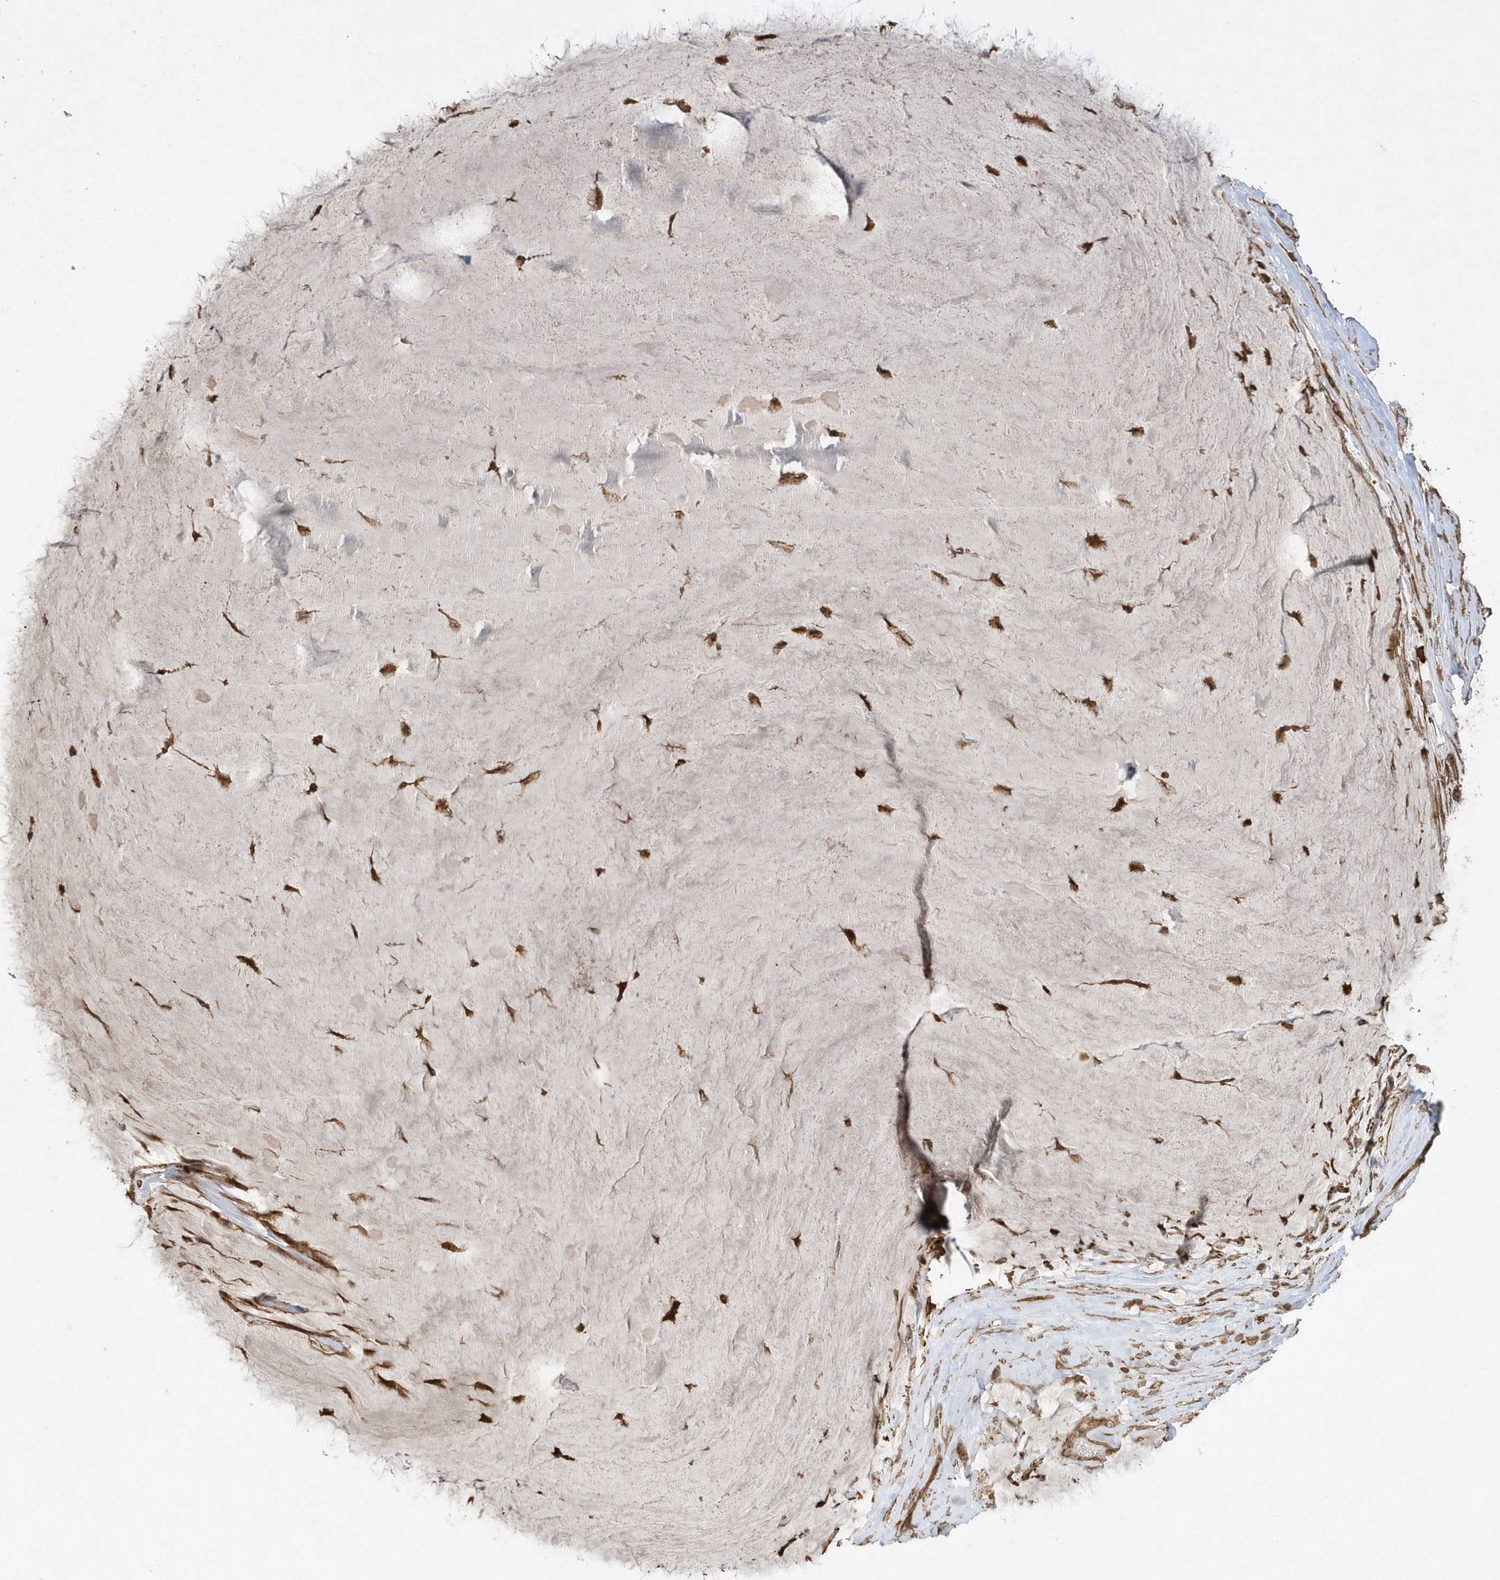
{"staining": {"intensity": "moderate", "quantity": ">75%", "location": "cytoplasmic/membranous"}, "tissue": "ovarian cancer", "cell_type": "Tumor cells", "image_type": "cancer", "snomed": [{"axis": "morphology", "description": "Cystadenocarcinoma, mucinous, NOS"}, {"axis": "topography", "description": "Ovary"}], "caption": "Tumor cells exhibit medium levels of moderate cytoplasmic/membranous expression in approximately >75% of cells in human ovarian mucinous cystadenocarcinoma.", "gene": "SENP8", "patient": {"sex": "female", "age": 61}}